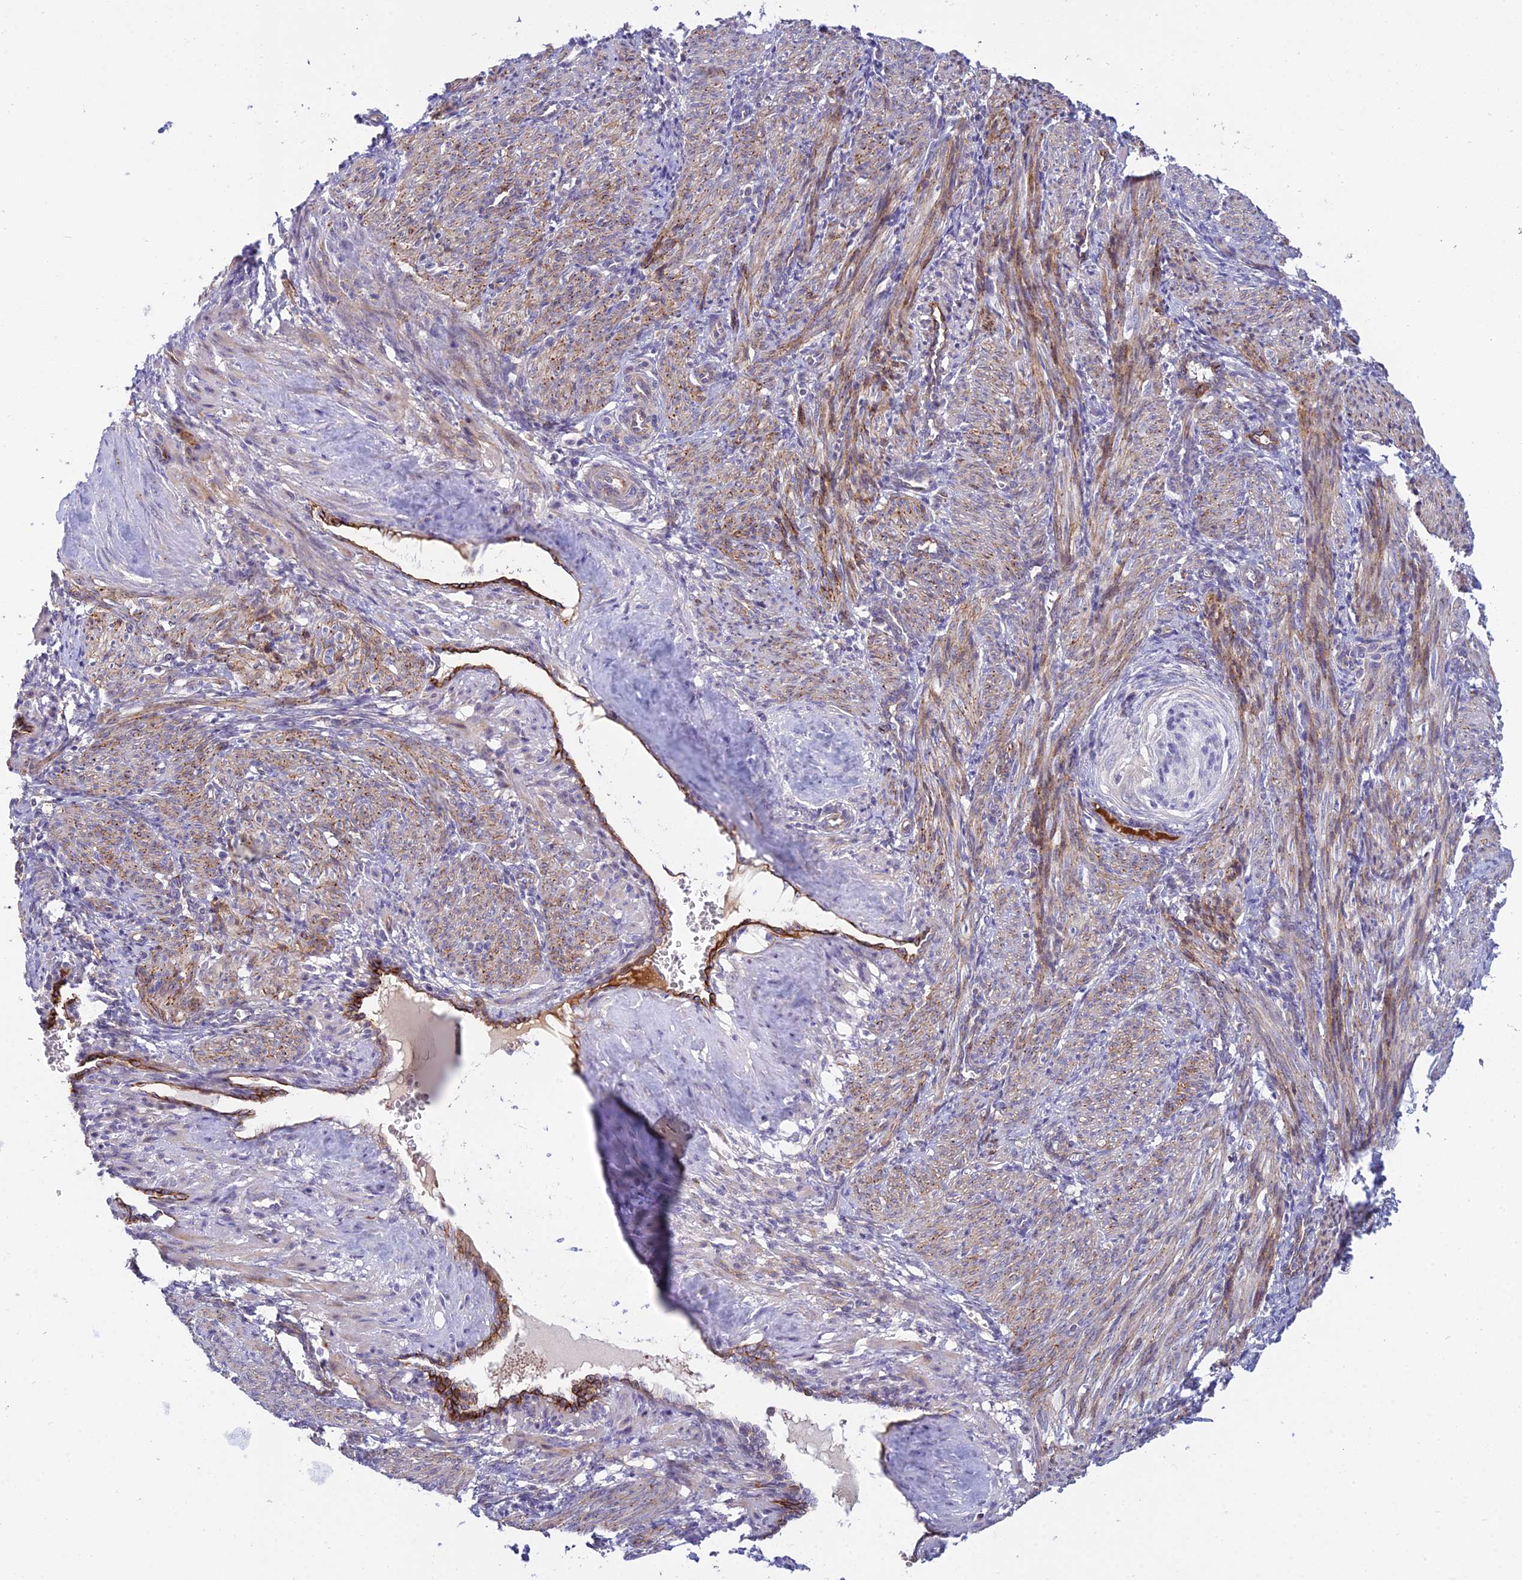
{"staining": {"intensity": "moderate", "quantity": "<25%", "location": "cytoplasmic/membranous"}, "tissue": "smooth muscle", "cell_type": "Smooth muscle cells", "image_type": "normal", "snomed": [{"axis": "morphology", "description": "Normal tissue, NOS"}, {"axis": "topography", "description": "Endometrium"}], "caption": "Moderate cytoplasmic/membranous expression for a protein is present in approximately <25% of smooth muscle cells of normal smooth muscle using immunohistochemistry.", "gene": "DUS2", "patient": {"sex": "female", "age": 33}}